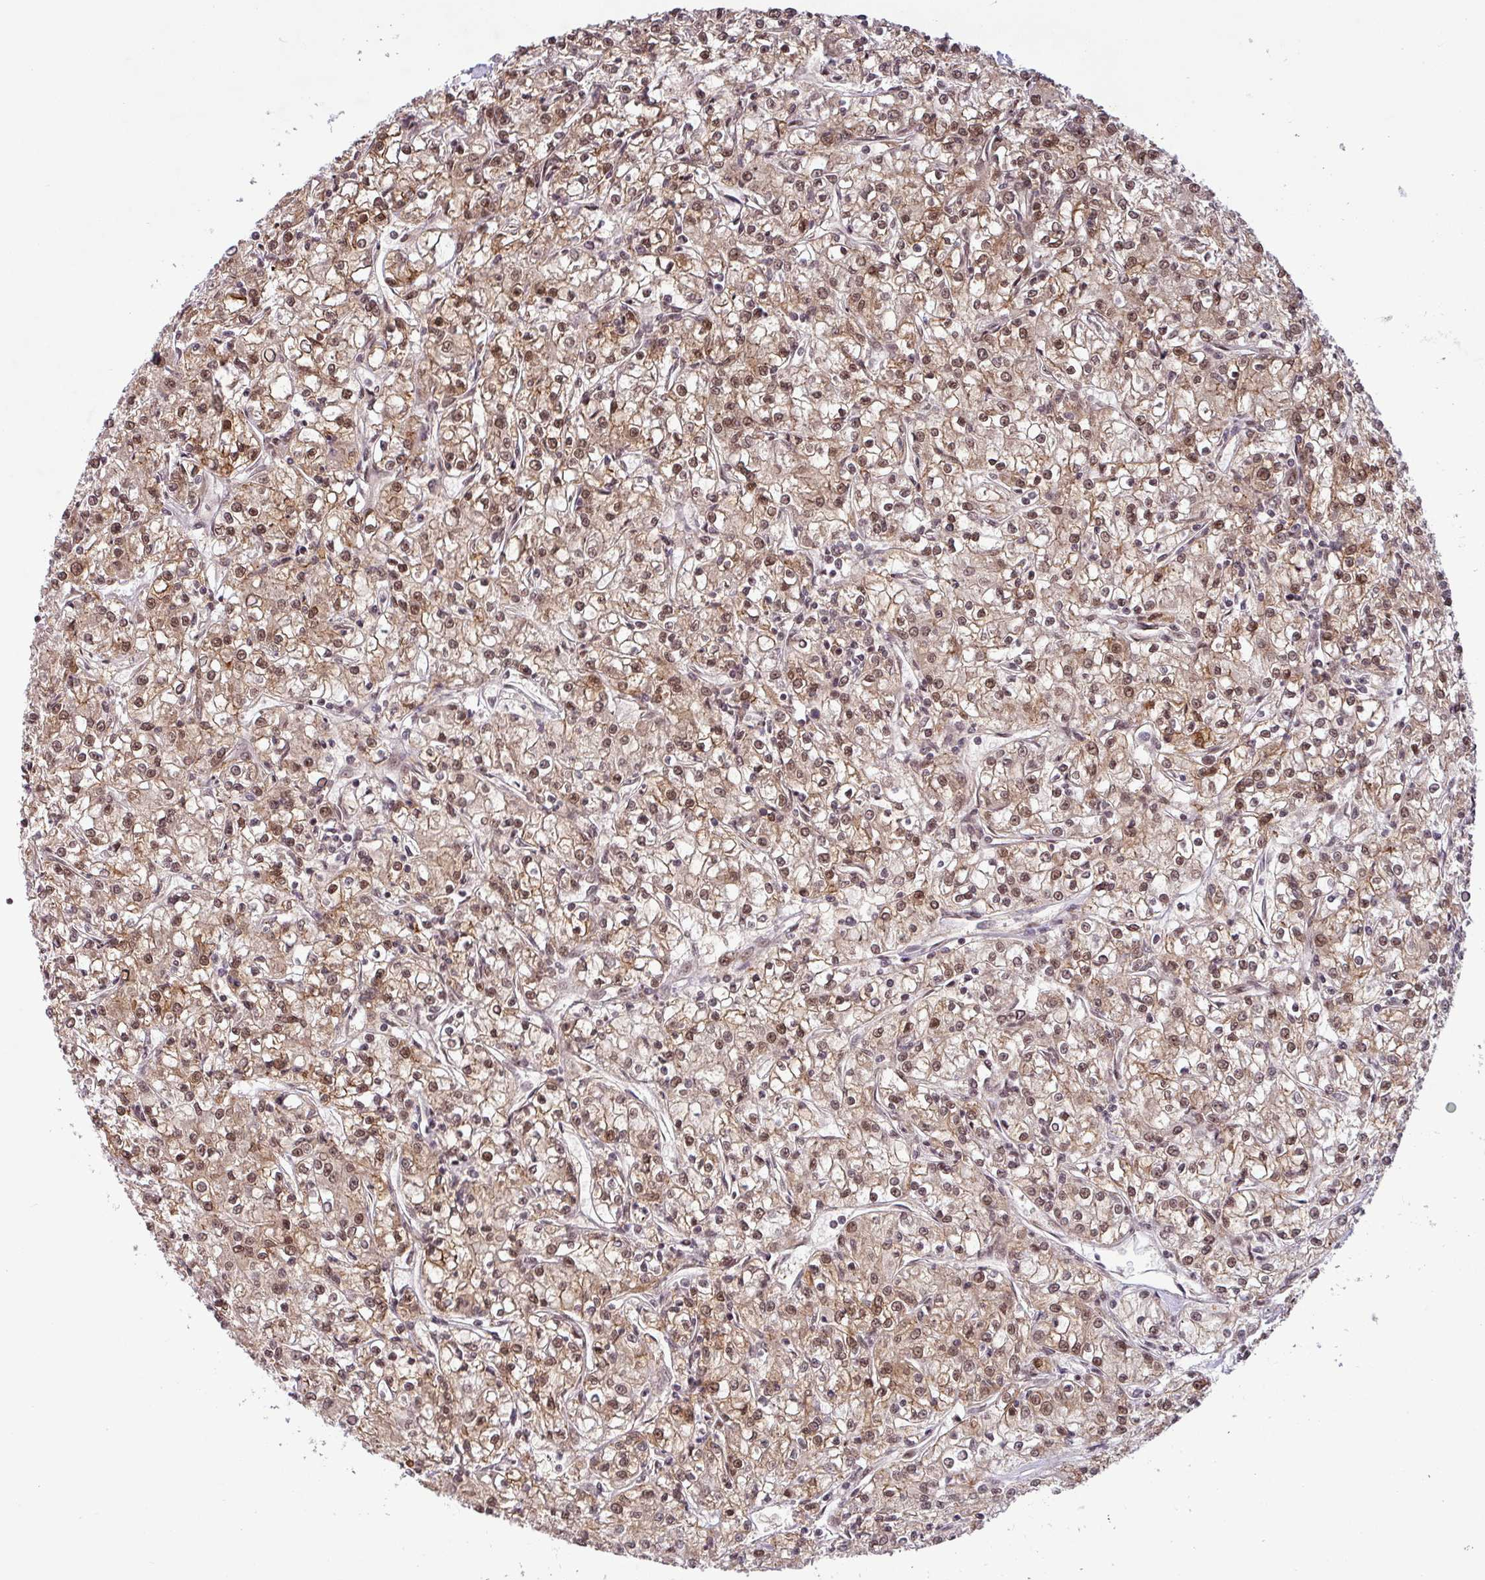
{"staining": {"intensity": "moderate", "quantity": ">75%", "location": "cytoplasmic/membranous,nuclear"}, "tissue": "renal cancer", "cell_type": "Tumor cells", "image_type": "cancer", "snomed": [{"axis": "morphology", "description": "Adenocarcinoma, NOS"}, {"axis": "topography", "description": "Kidney"}], "caption": "Renal cancer (adenocarcinoma) stained with DAB IHC displays medium levels of moderate cytoplasmic/membranous and nuclear staining in approximately >75% of tumor cells. (Brightfield microscopy of DAB IHC at high magnification).", "gene": "SRSF2", "patient": {"sex": "female", "age": 59}}